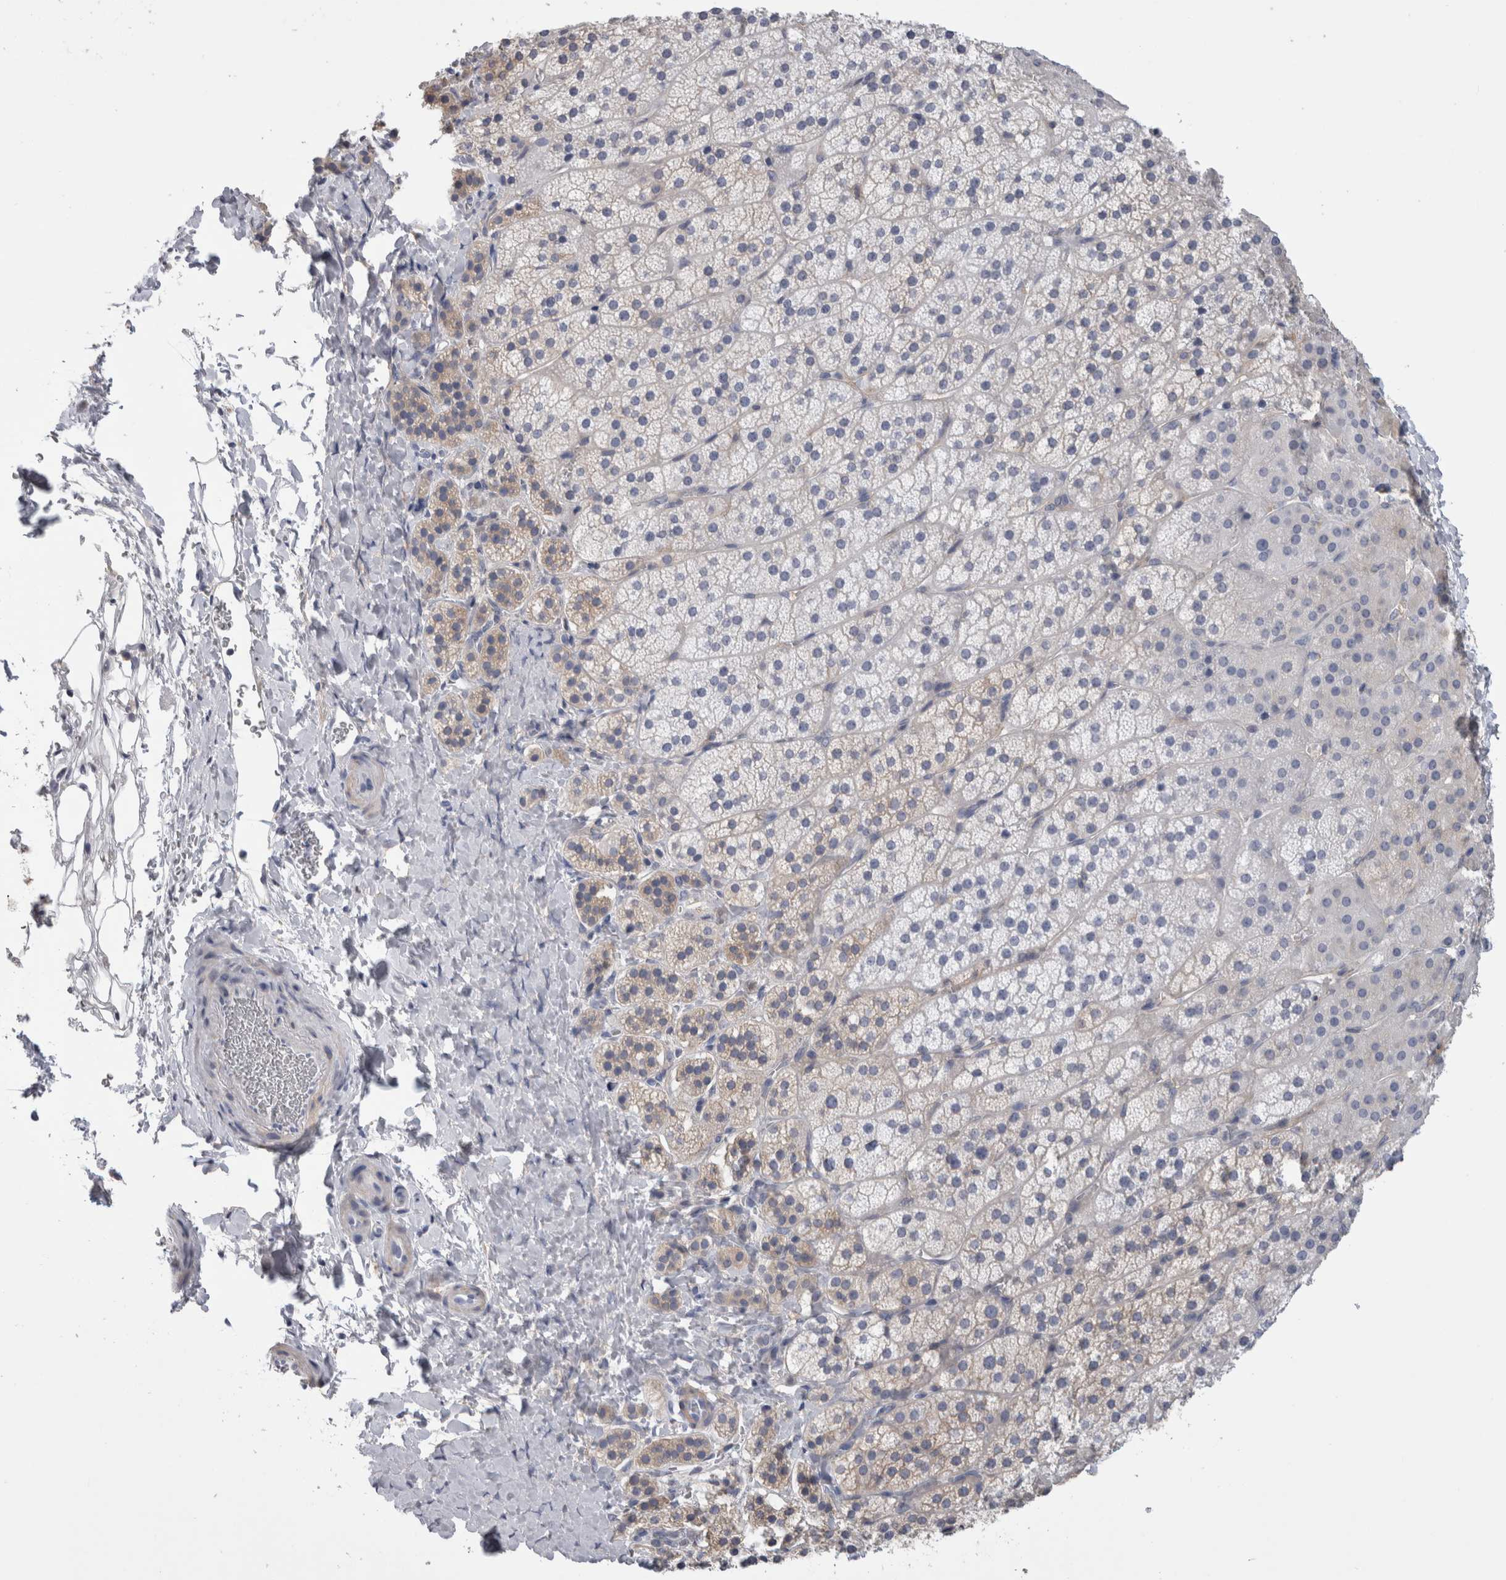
{"staining": {"intensity": "weak", "quantity": "<25%", "location": "cytoplasmic/membranous"}, "tissue": "adrenal gland", "cell_type": "Glandular cells", "image_type": "normal", "snomed": [{"axis": "morphology", "description": "Normal tissue, NOS"}, {"axis": "topography", "description": "Adrenal gland"}], "caption": "Immunohistochemistry image of benign adrenal gland stained for a protein (brown), which demonstrates no staining in glandular cells. The staining is performed using DAB (3,3'-diaminobenzidine) brown chromogen with nuclei counter-stained in using hematoxylin.", "gene": "SCRN1", "patient": {"sex": "female", "age": 44}}